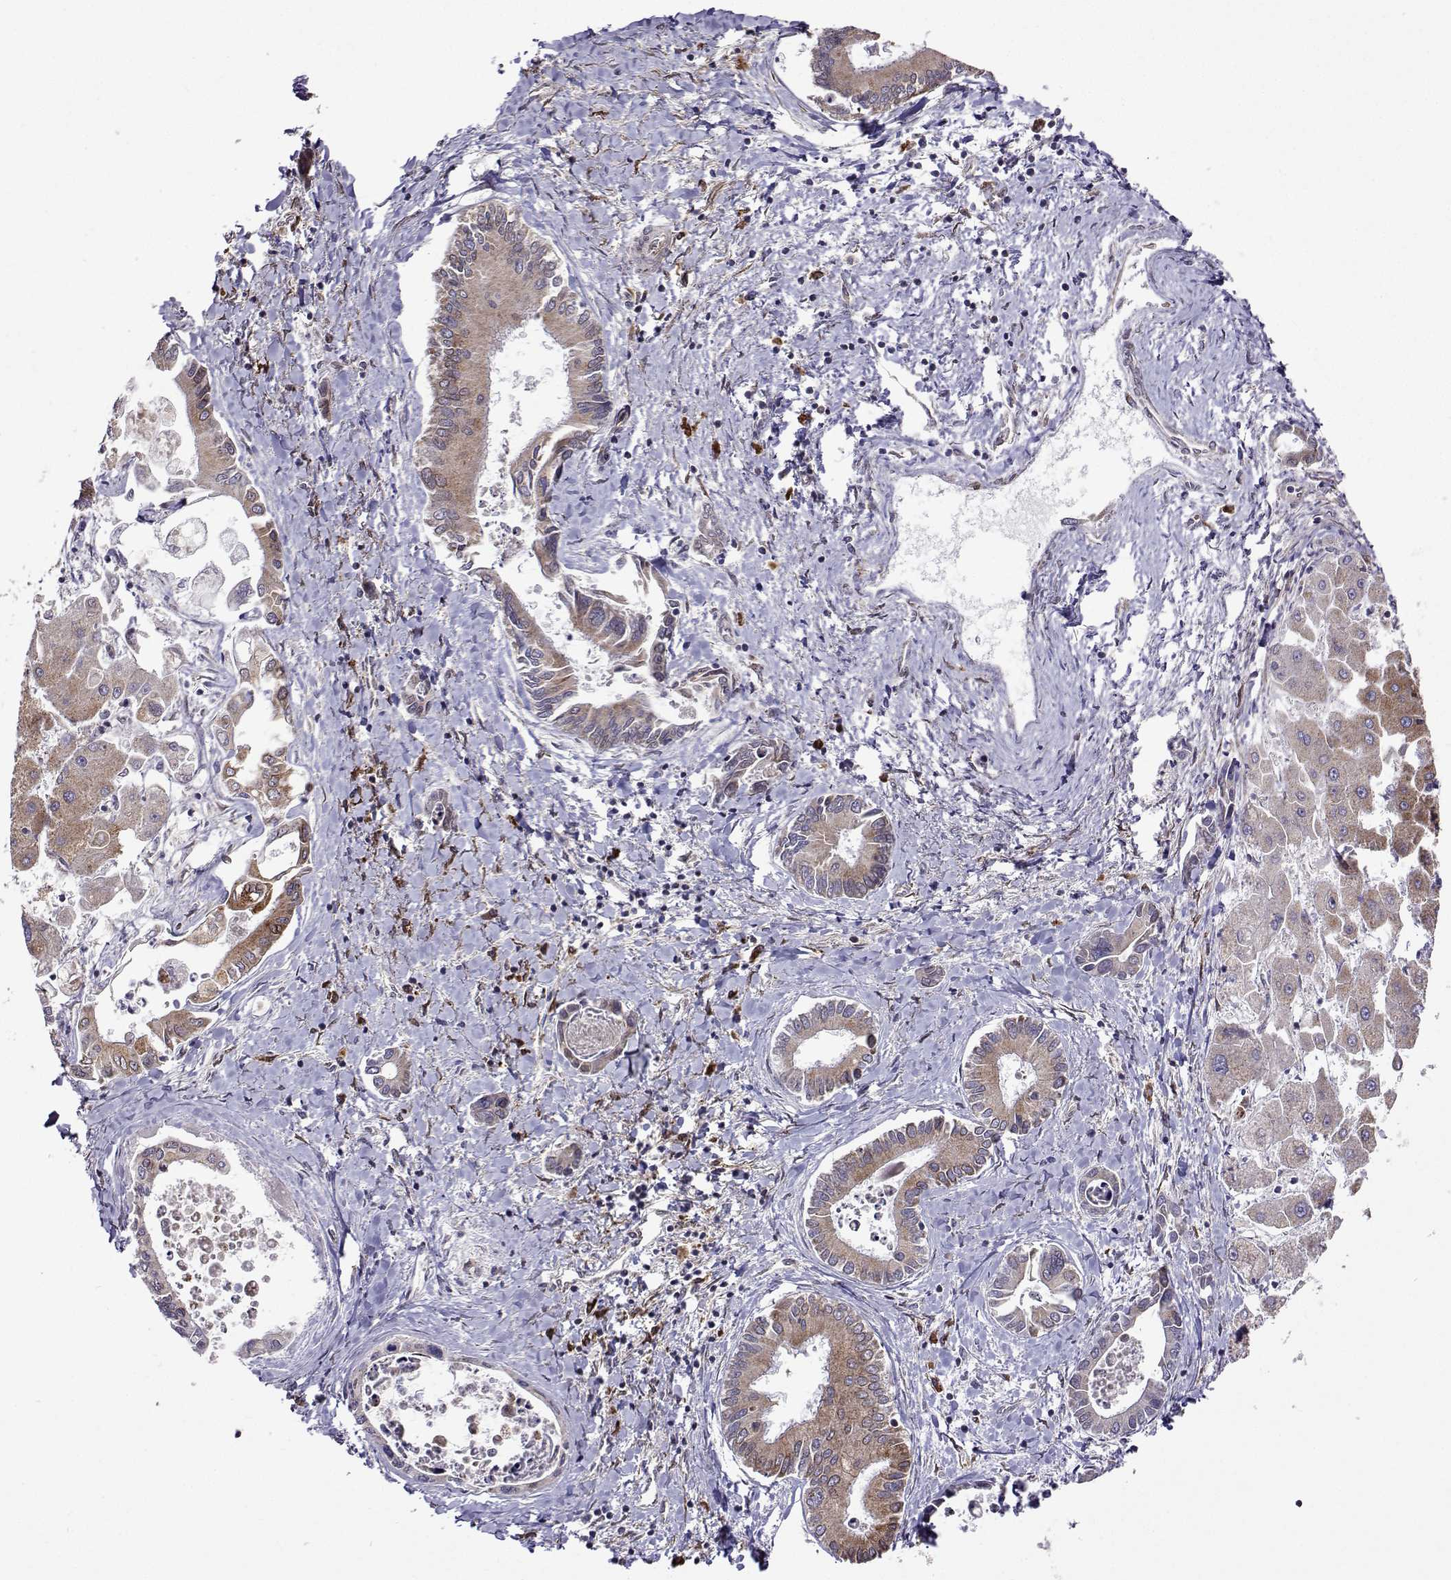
{"staining": {"intensity": "weak", "quantity": "25%-75%", "location": "cytoplasmic/membranous"}, "tissue": "liver cancer", "cell_type": "Tumor cells", "image_type": "cancer", "snomed": [{"axis": "morphology", "description": "Cholangiocarcinoma"}, {"axis": "topography", "description": "Liver"}], "caption": "This histopathology image reveals cholangiocarcinoma (liver) stained with IHC to label a protein in brown. The cytoplasmic/membranous of tumor cells show weak positivity for the protein. Nuclei are counter-stained blue.", "gene": "PGRMC2", "patient": {"sex": "male", "age": 66}}